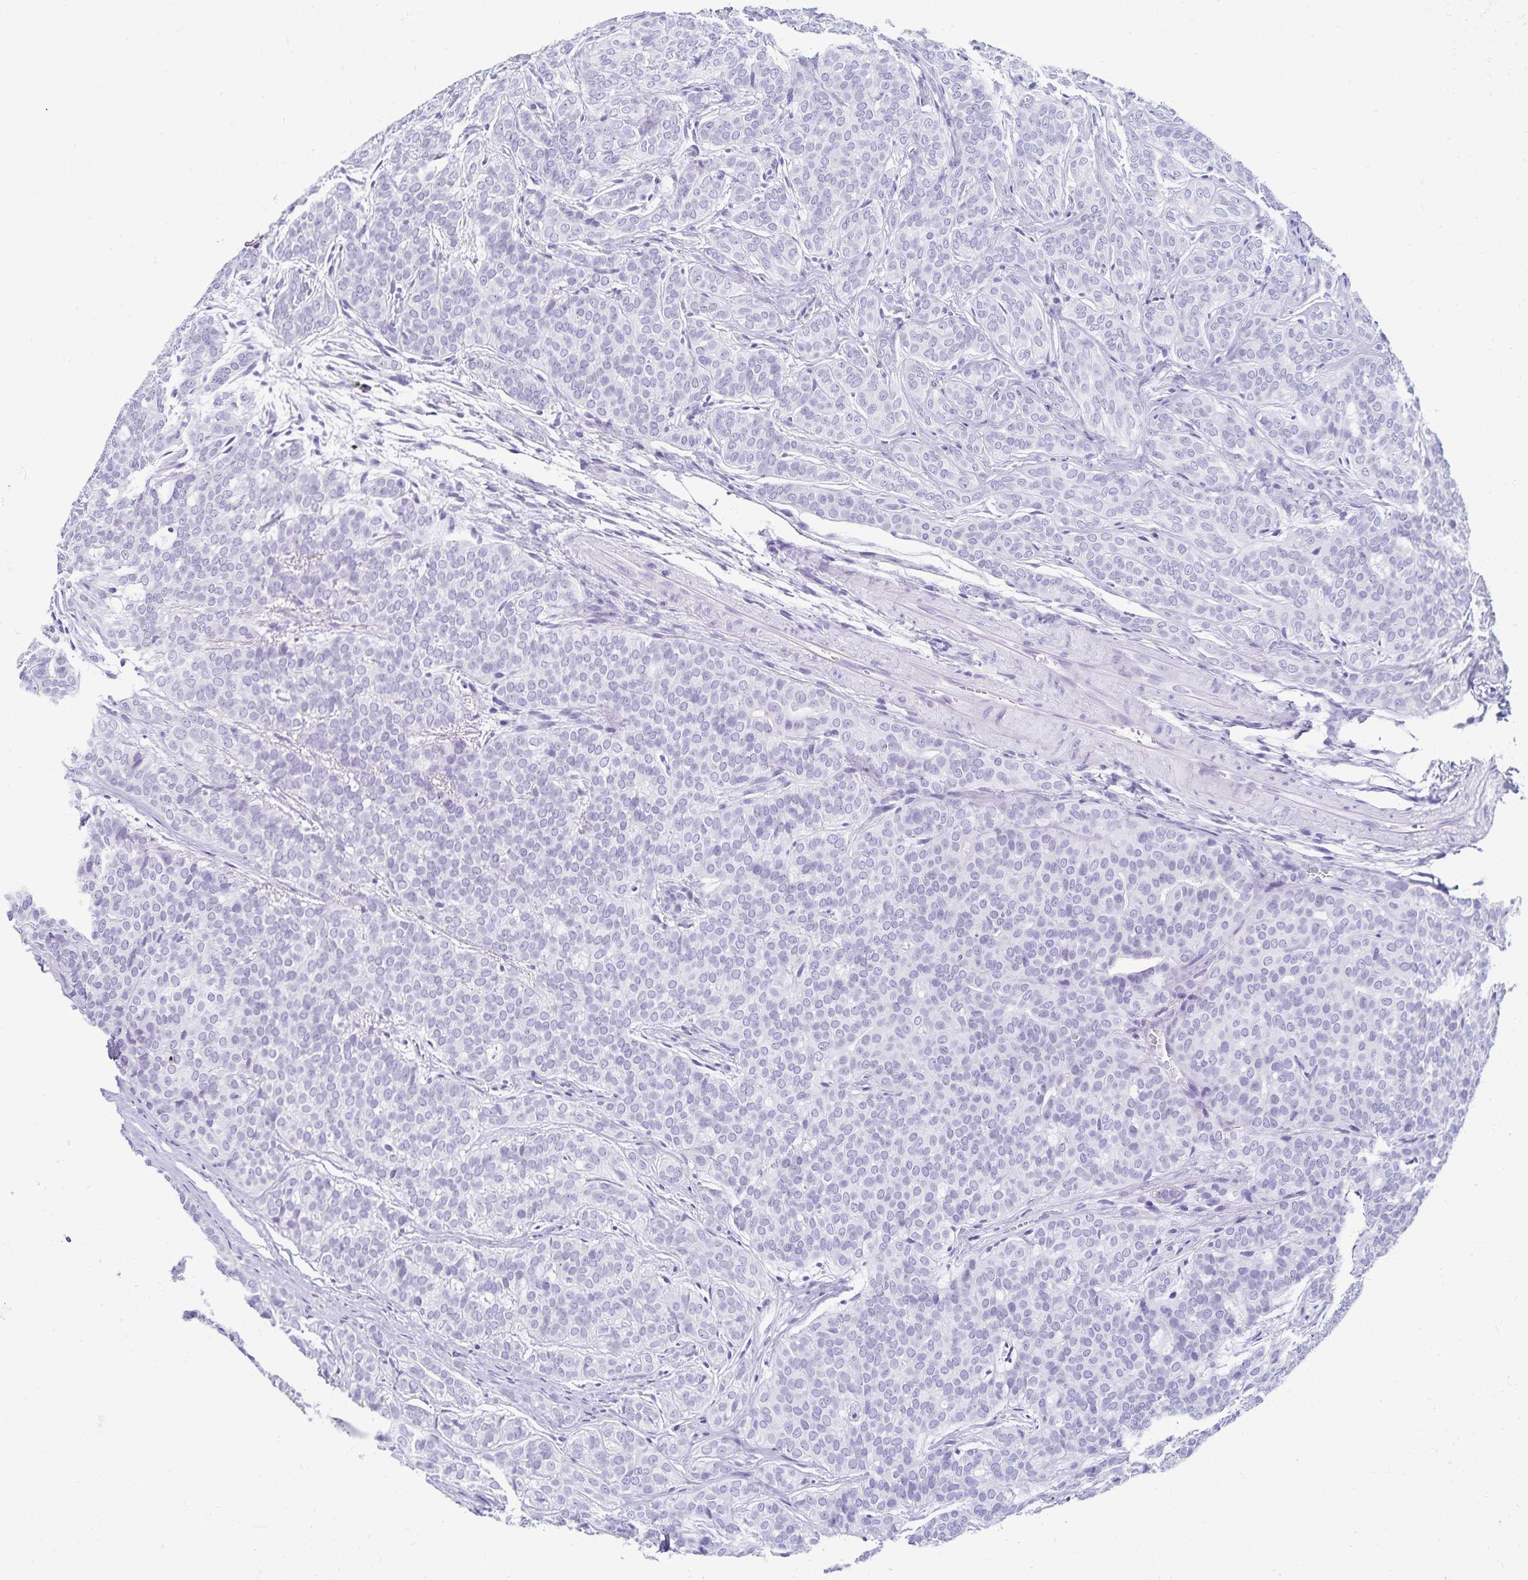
{"staining": {"intensity": "negative", "quantity": "none", "location": "none"}, "tissue": "head and neck cancer", "cell_type": "Tumor cells", "image_type": "cancer", "snomed": [{"axis": "morphology", "description": "Normal tissue, NOS"}, {"axis": "morphology", "description": "Adenocarcinoma, NOS"}, {"axis": "topography", "description": "Oral tissue"}, {"axis": "topography", "description": "Head-Neck"}], "caption": "Head and neck cancer (adenocarcinoma) stained for a protein using immunohistochemistry displays no expression tumor cells.", "gene": "C2orf50", "patient": {"sex": "female", "age": 57}}